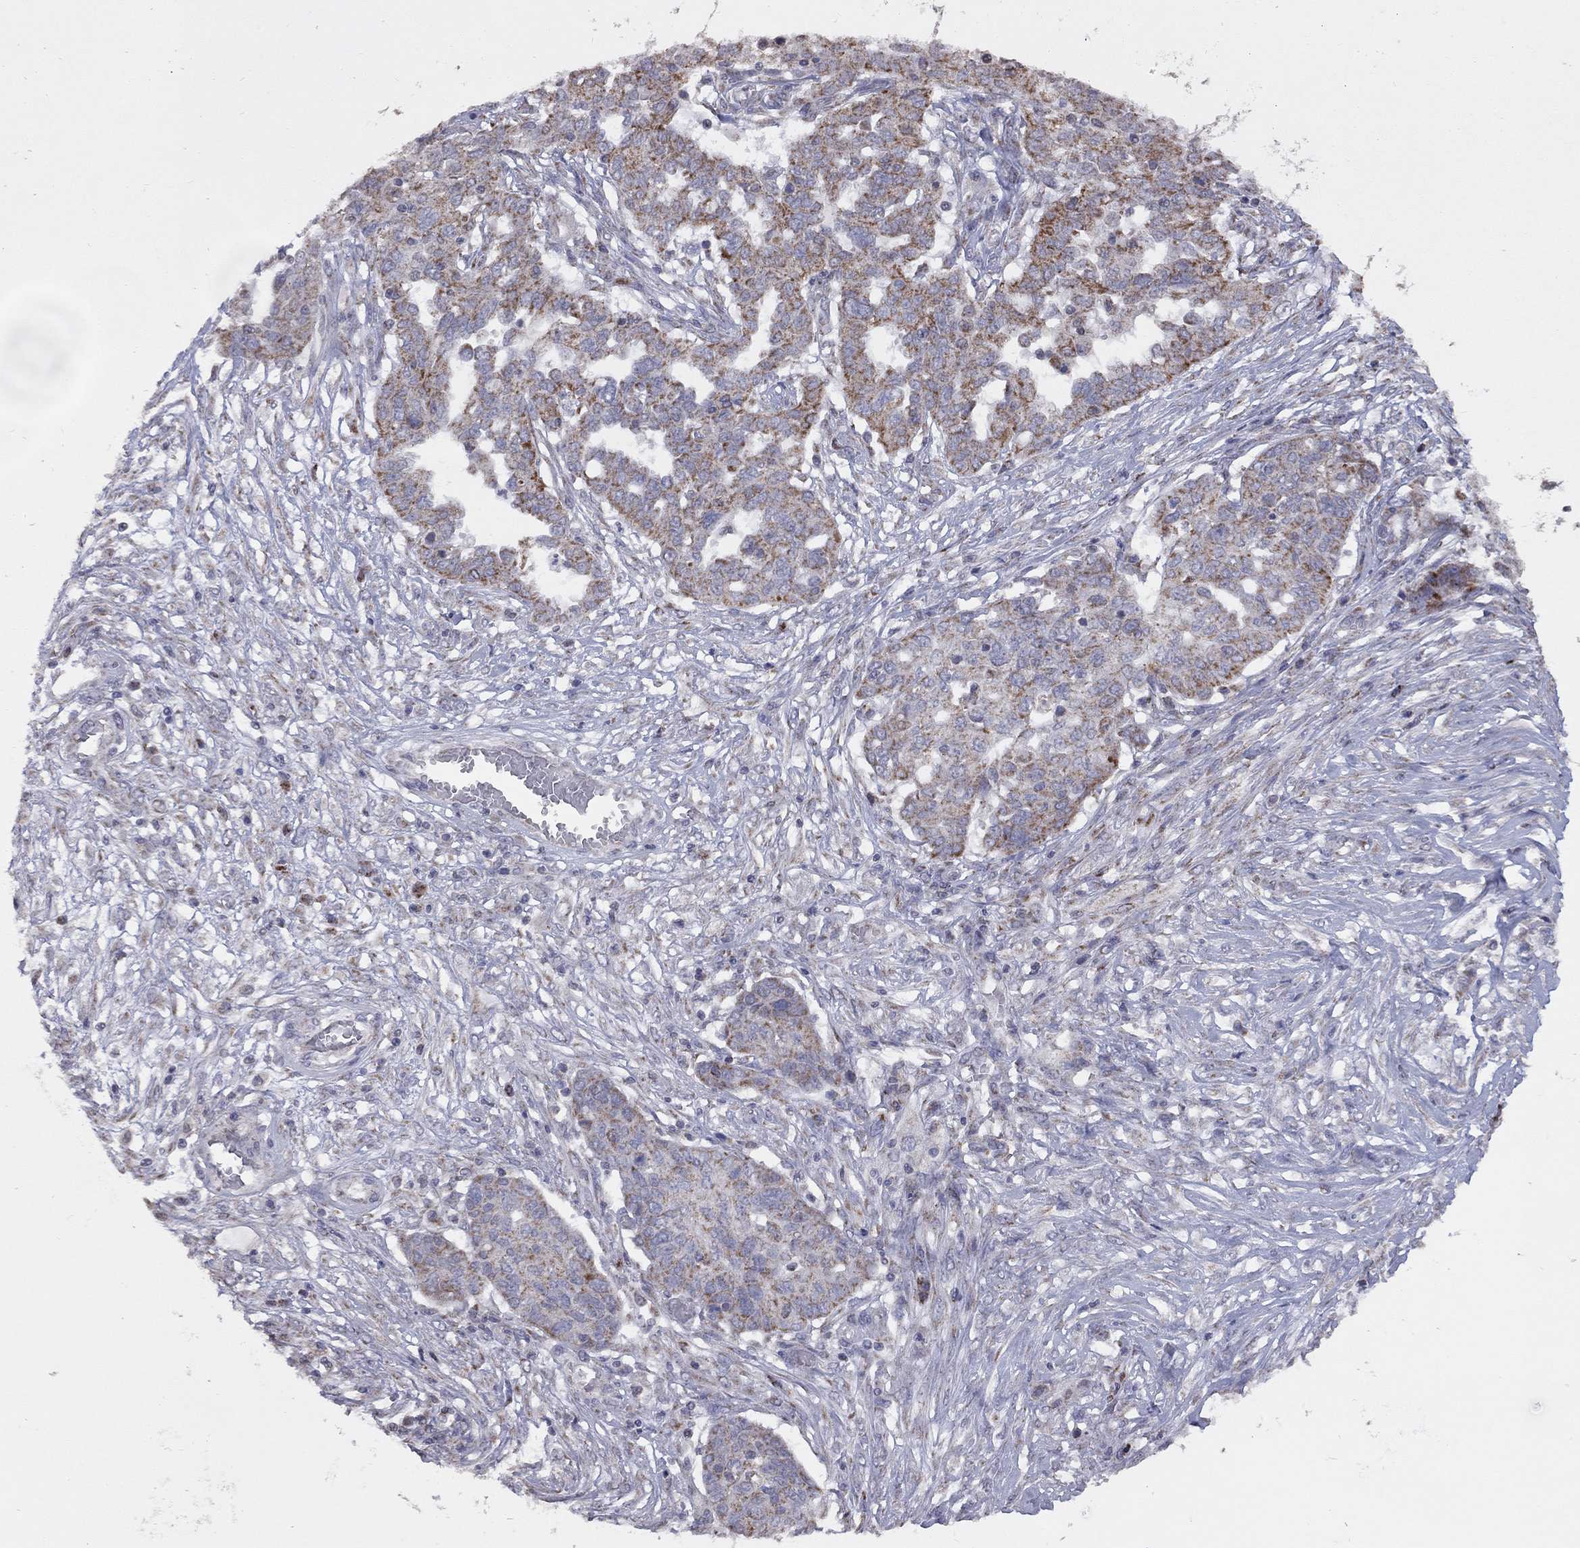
{"staining": {"intensity": "strong", "quantity": "25%-75%", "location": "cytoplasmic/membranous"}, "tissue": "ovarian cancer", "cell_type": "Tumor cells", "image_type": "cancer", "snomed": [{"axis": "morphology", "description": "Cystadenocarcinoma, serous, NOS"}, {"axis": "topography", "description": "Ovary"}], "caption": "DAB (3,3'-diaminobenzidine) immunohistochemical staining of human ovarian cancer reveals strong cytoplasmic/membranous protein staining in about 25%-75% of tumor cells.", "gene": "NDUFB1", "patient": {"sex": "female", "age": 67}}